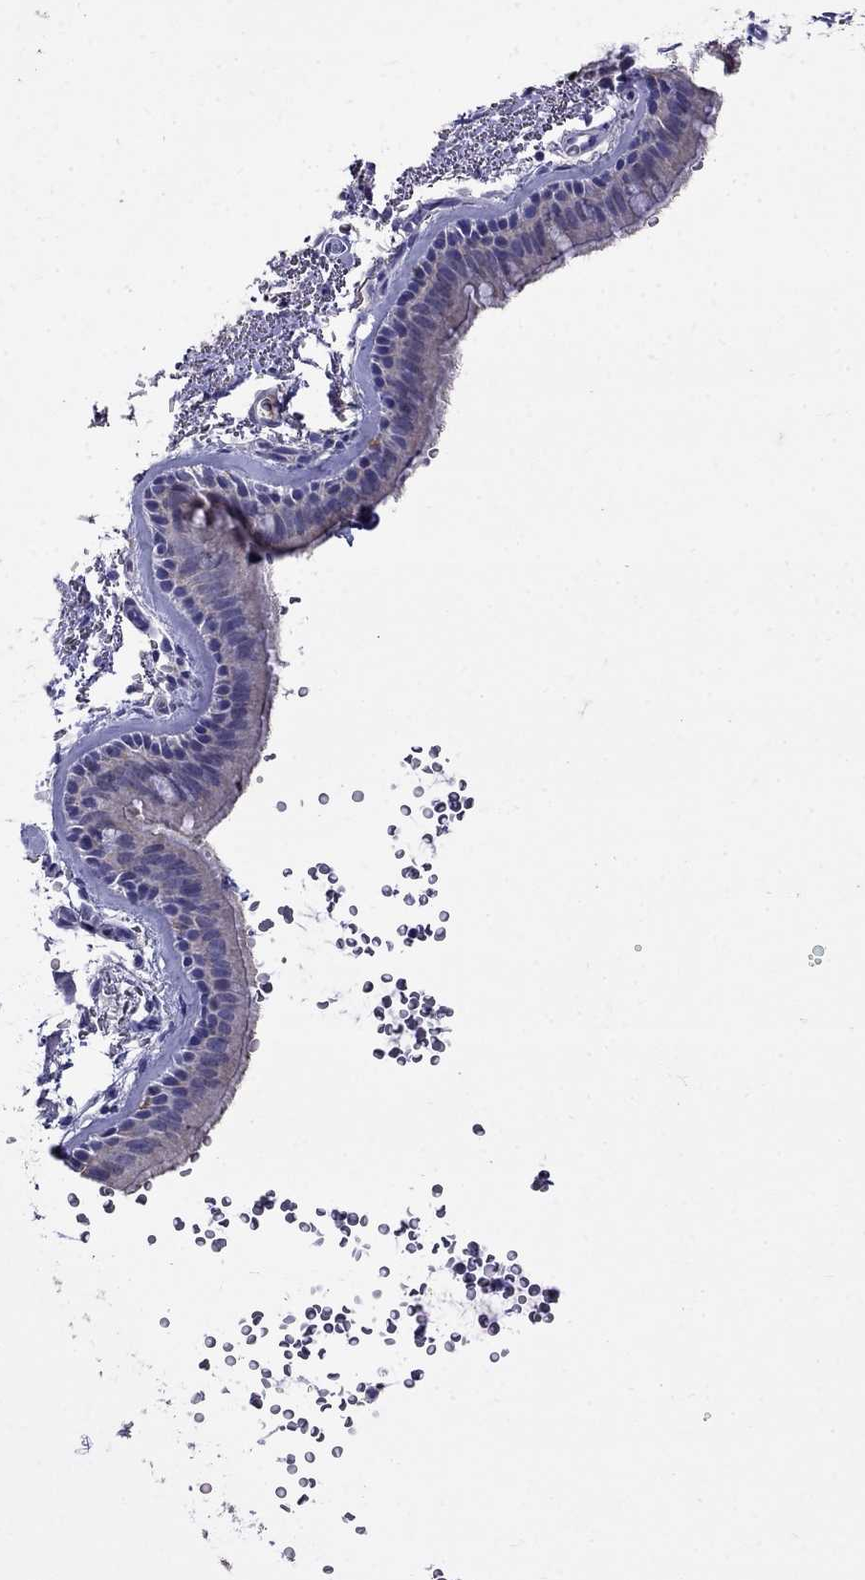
{"staining": {"intensity": "negative", "quantity": "none", "location": "none"}, "tissue": "bronchus", "cell_type": "Respiratory epithelial cells", "image_type": "normal", "snomed": [{"axis": "morphology", "description": "Normal tissue, NOS"}, {"axis": "topography", "description": "Lymph node"}, {"axis": "topography", "description": "Bronchus"}], "caption": "Immunohistochemistry (IHC) photomicrograph of unremarkable bronchus: human bronchus stained with DAB (3,3'-diaminobenzidine) displays no significant protein staining in respiratory epithelial cells.", "gene": "CD8B", "patient": {"sex": "female", "age": 70}}